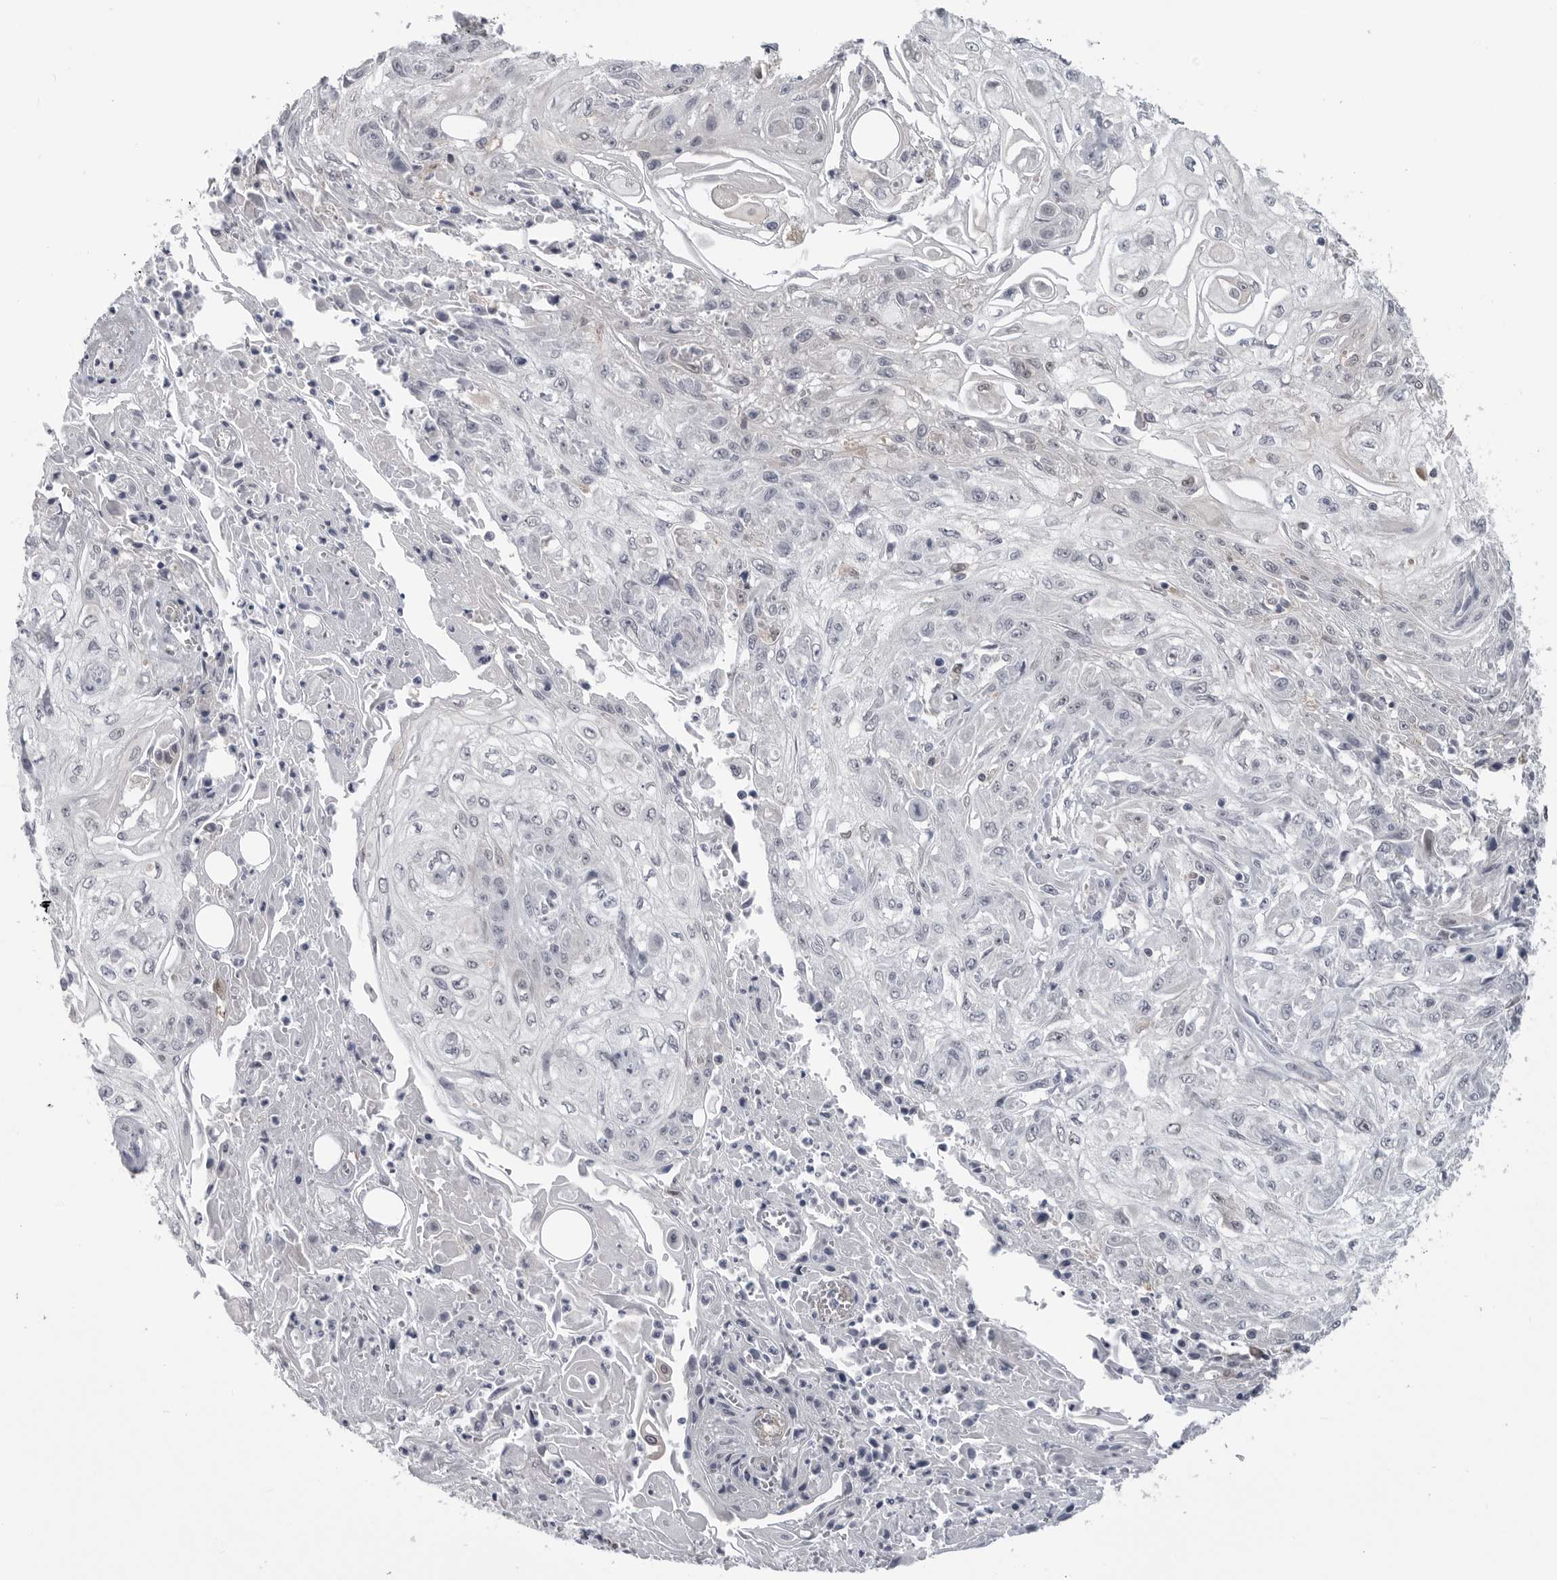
{"staining": {"intensity": "negative", "quantity": "none", "location": "none"}, "tissue": "skin cancer", "cell_type": "Tumor cells", "image_type": "cancer", "snomed": [{"axis": "morphology", "description": "Squamous cell carcinoma, NOS"}, {"axis": "morphology", "description": "Squamous cell carcinoma, metastatic, NOS"}, {"axis": "topography", "description": "Skin"}, {"axis": "topography", "description": "Lymph node"}], "caption": "Immunohistochemistry (IHC) image of neoplastic tissue: metastatic squamous cell carcinoma (skin) stained with DAB demonstrates no significant protein staining in tumor cells.", "gene": "PNPO", "patient": {"sex": "male", "age": 75}}